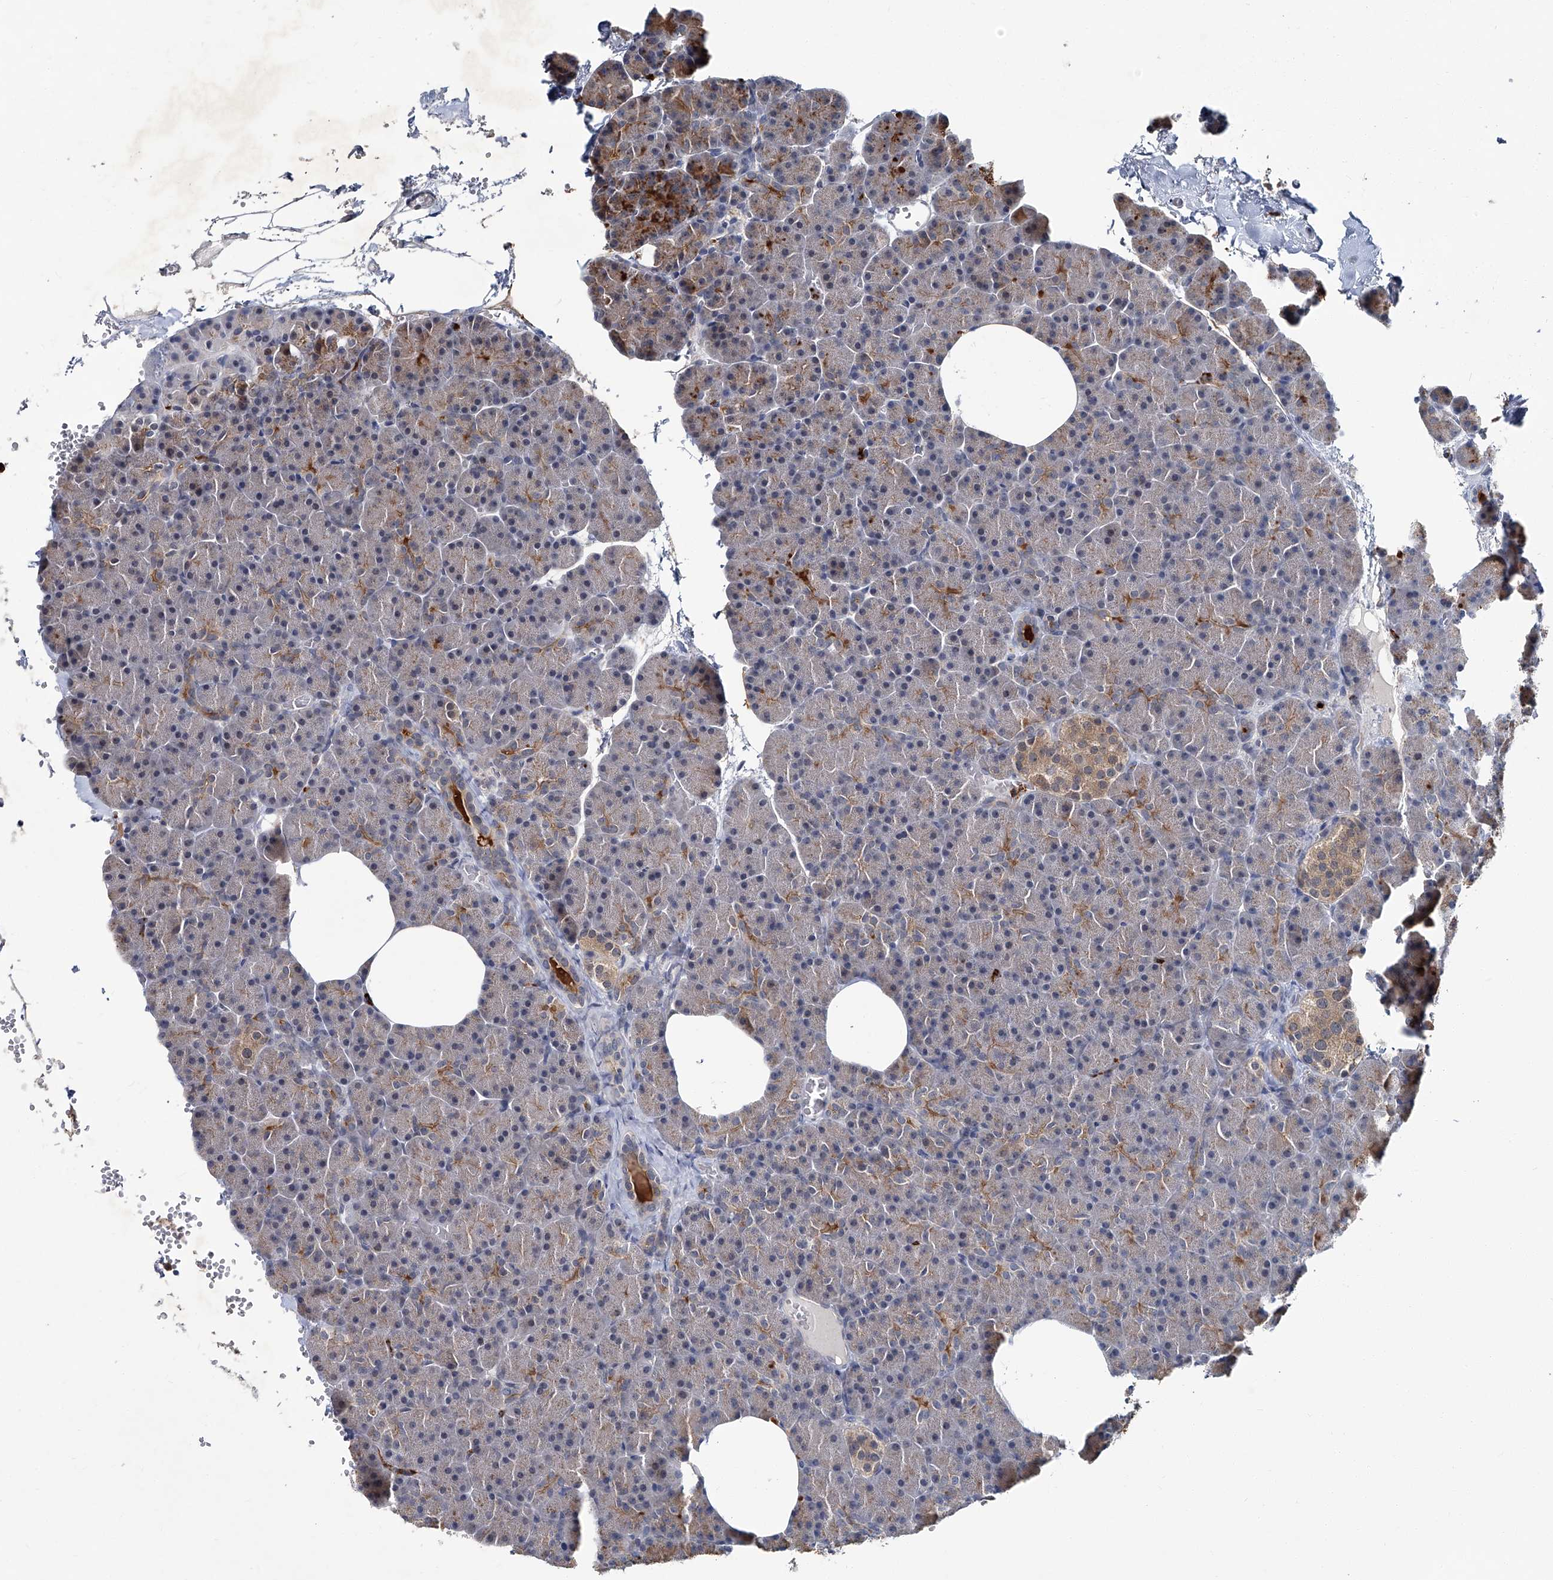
{"staining": {"intensity": "moderate", "quantity": "25%-75%", "location": "cytoplasmic/membranous"}, "tissue": "pancreas", "cell_type": "Exocrine glandular cells", "image_type": "normal", "snomed": [{"axis": "morphology", "description": "Normal tissue, NOS"}, {"axis": "morphology", "description": "Carcinoid, malignant, NOS"}, {"axis": "topography", "description": "Pancreas"}], "caption": "Immunohistochemical staining of benign human pancreas exhibits 25%-75% levels of moderate cytoplasmic/membranous protein staining in about 25%-75% of exocrine glandular cells. Immunohistochemistry (ihc) stains the protein of interest in brown and the nuclei are stained blue.", "gene": "AKNAD1", "patient": {"sex": "female", "age": 35}}